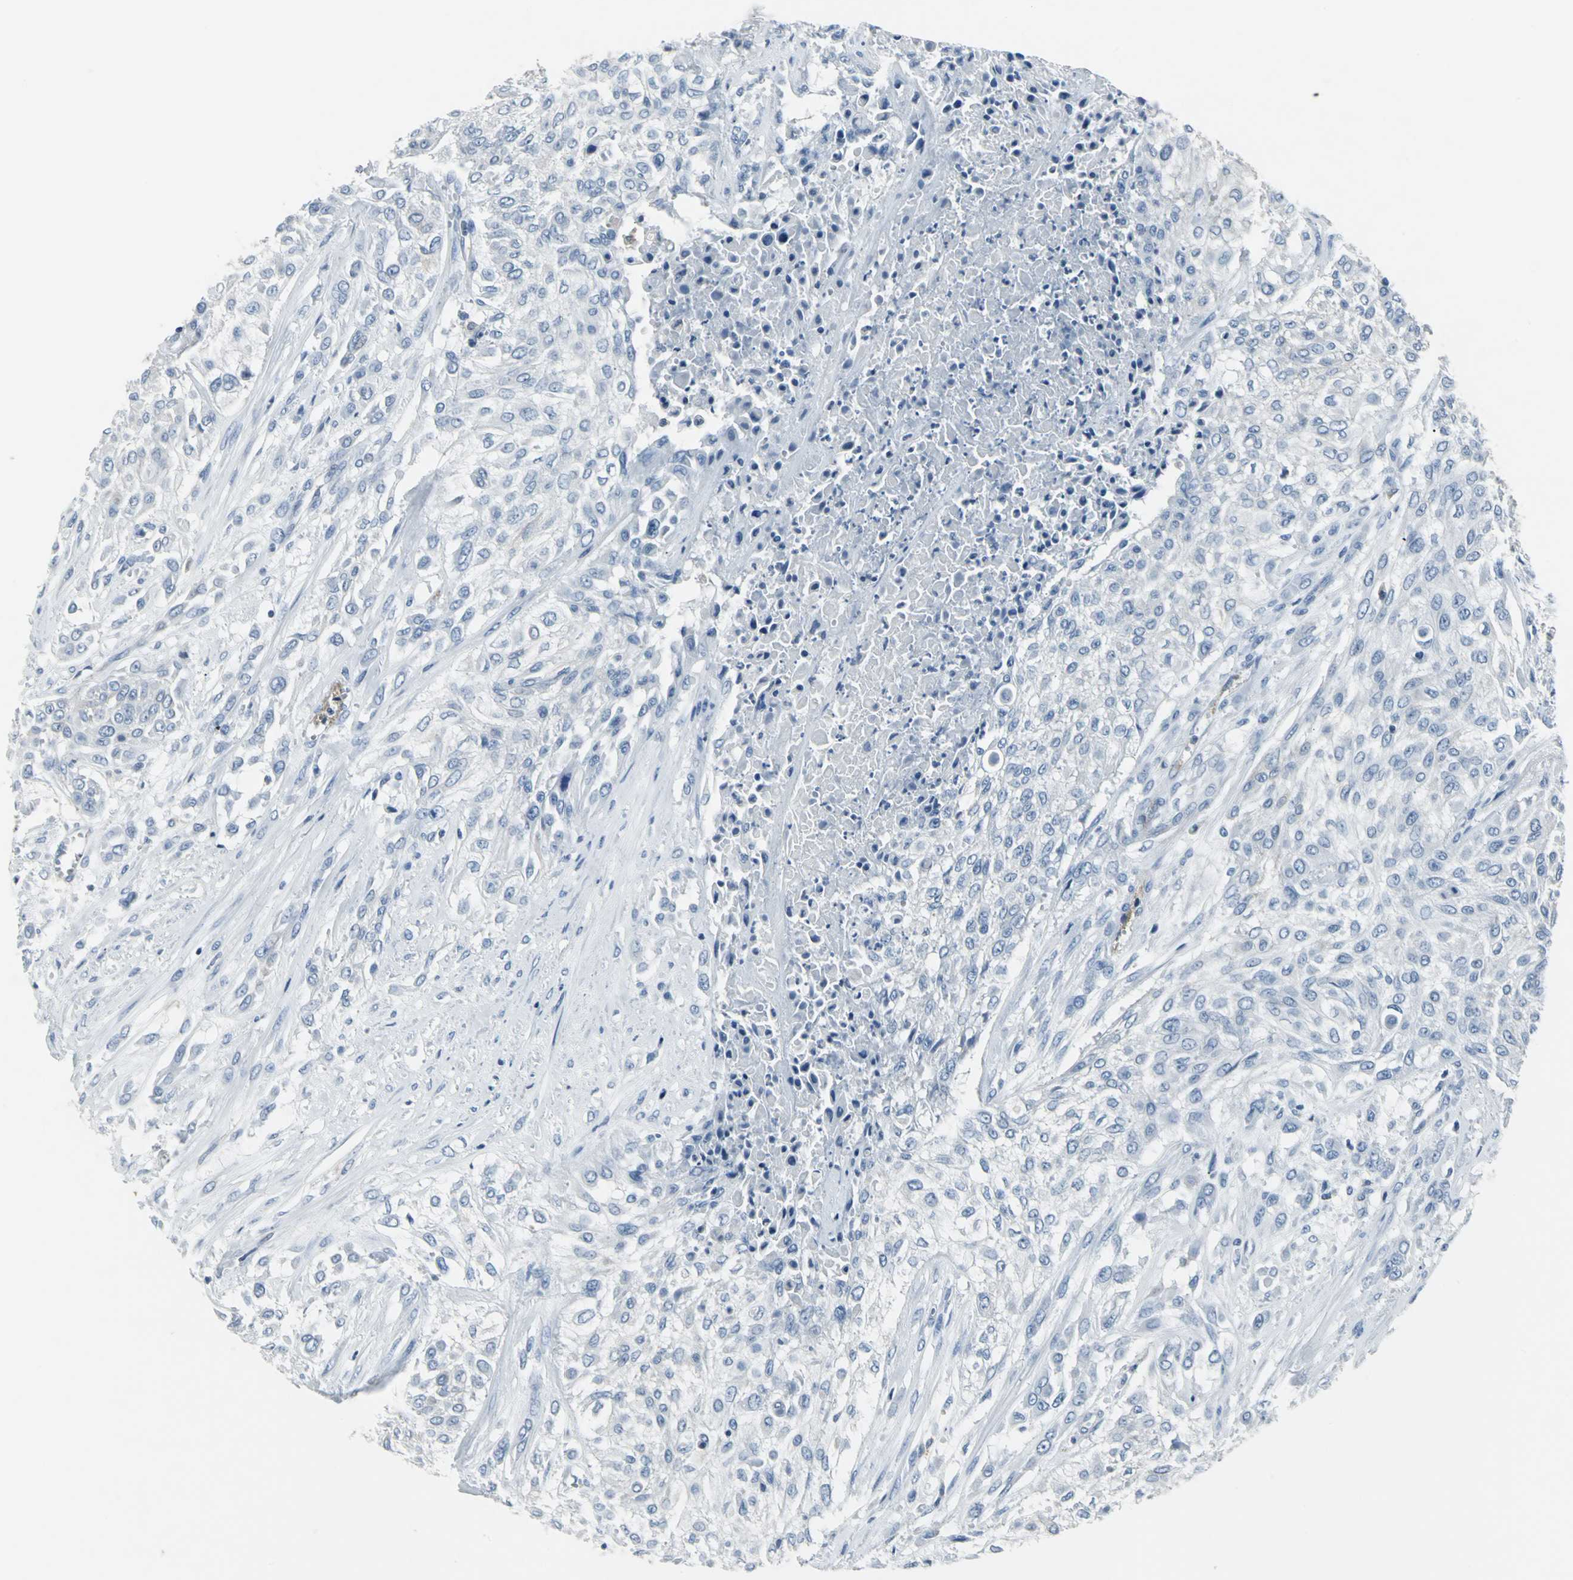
{"staining": {"intensity": "negative", "quantity": "none", "location": "none"}, "tissue": "urothelial cancer", "cell_type": "Tumor cells", "image_type": "cancer", "snomed": [{"axis": "morphology", "description": "Urothelial carcinoma, High grade"}, {"axis": "topography", "description": "Urinary bladder"}], "caption": "IHC histopathology image of urothelial cancer stained for a protein (brown), which exhibits no expression in tumor cells.", "gene": "IQGAP2", "patient": {"sex": "male", "age": 57}}